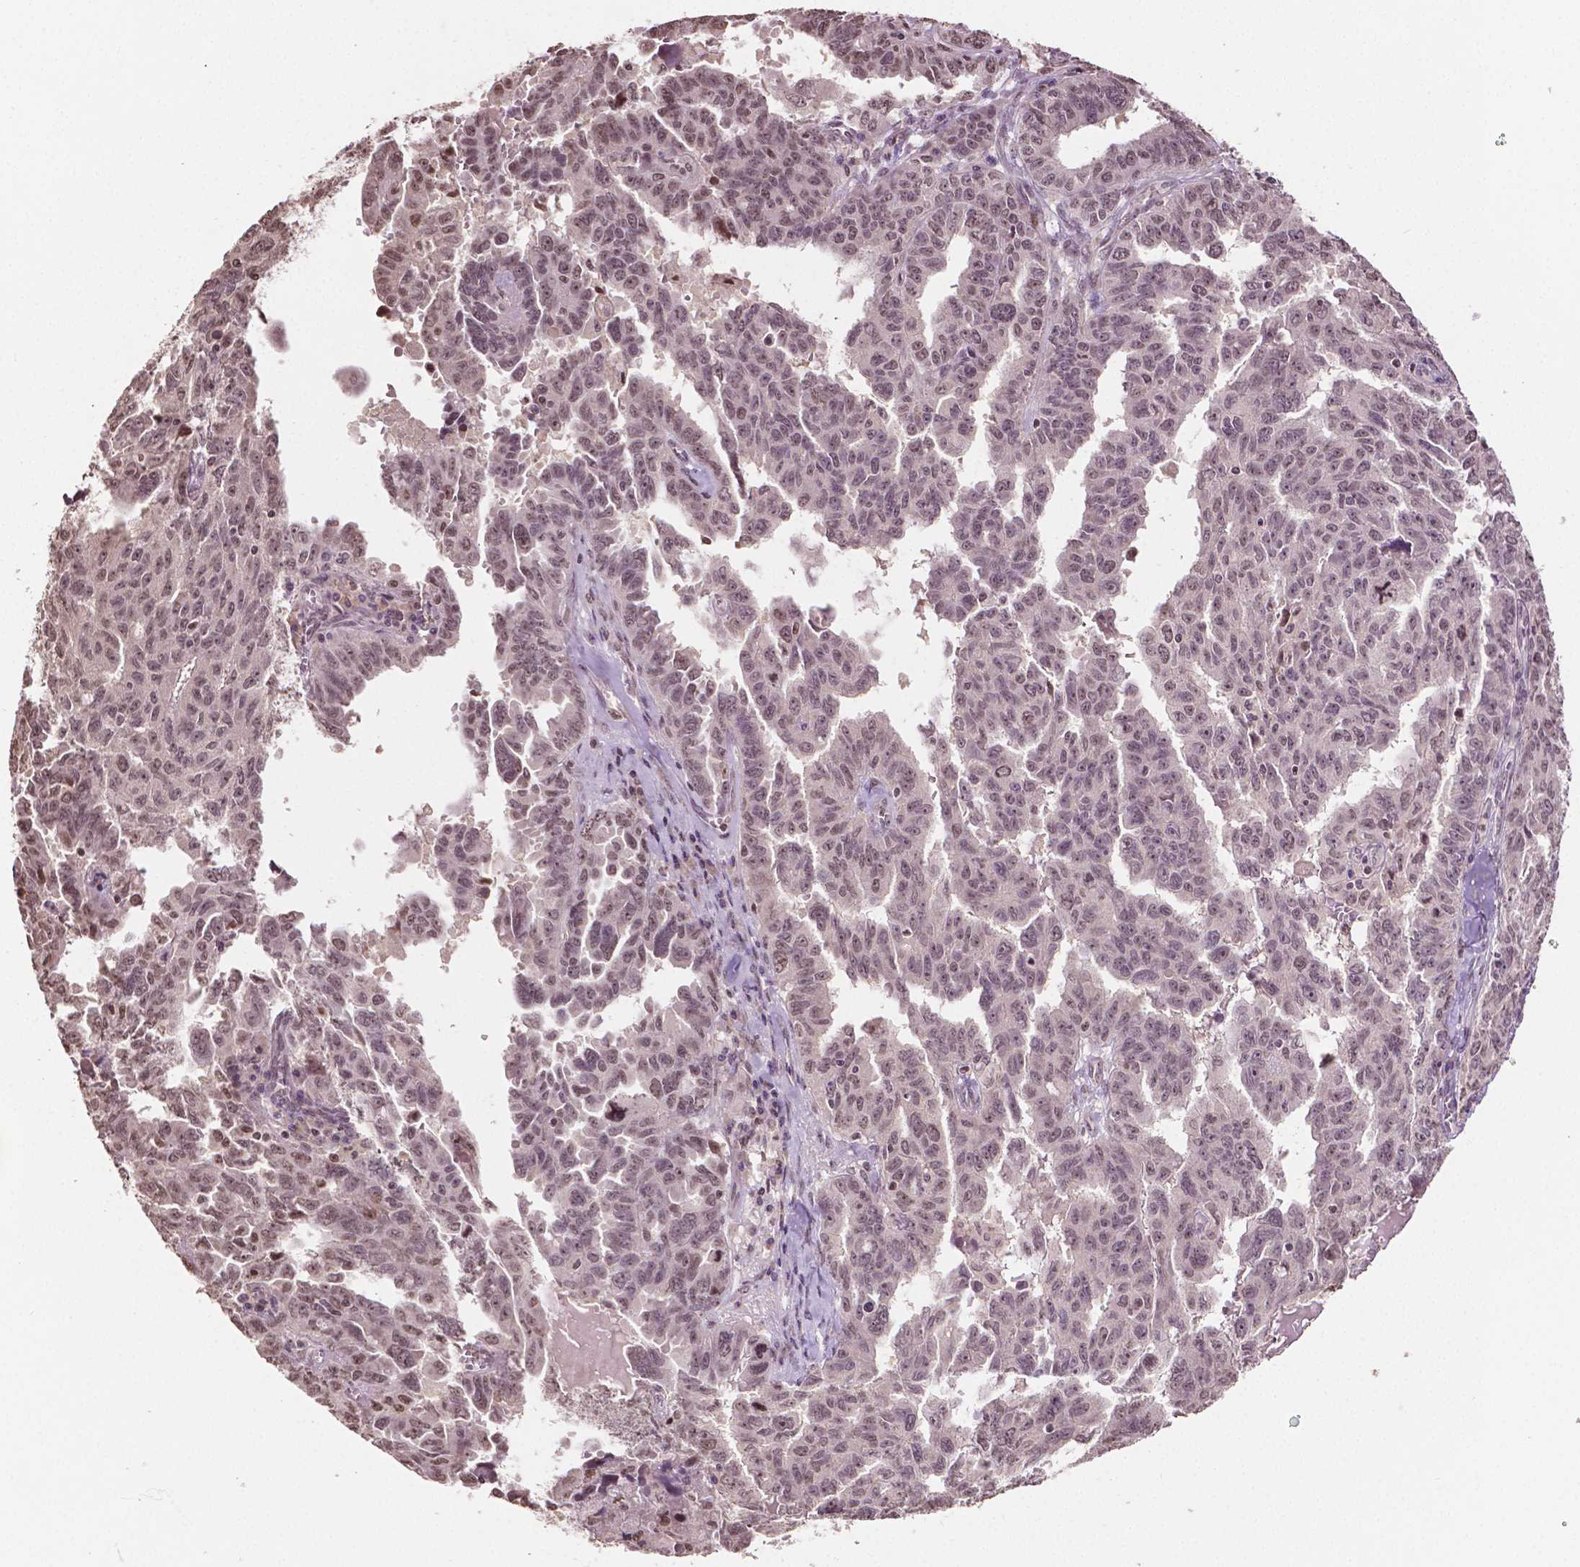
{"staining": {"intensity": "moderate", "quantity": ">75%", "location": "nuclear"}, "tissue": "ovarian cancer", "cell_type": "Tumor cells", "image_type": "cancer", "snomed": [{"axis": "morphology", "description": "Adenocarcinoma, NOS"}, {"axis": "morphology", "description": "Carcinoma, endometroid"}, {"axis": "topography", "description": "Ovary"}], "caption": "Immunohistochemistry photomicrograph of neoplastic tissue: ovarian adenocarcinoma stained using immunohistochemistry displays medium levels of moderate protein expression localized specifically in the nuclear of tumor cells, appearing as a nuclear brown color.", "gene": "DEK", "patient": {"sex": "female", "age": 72}}